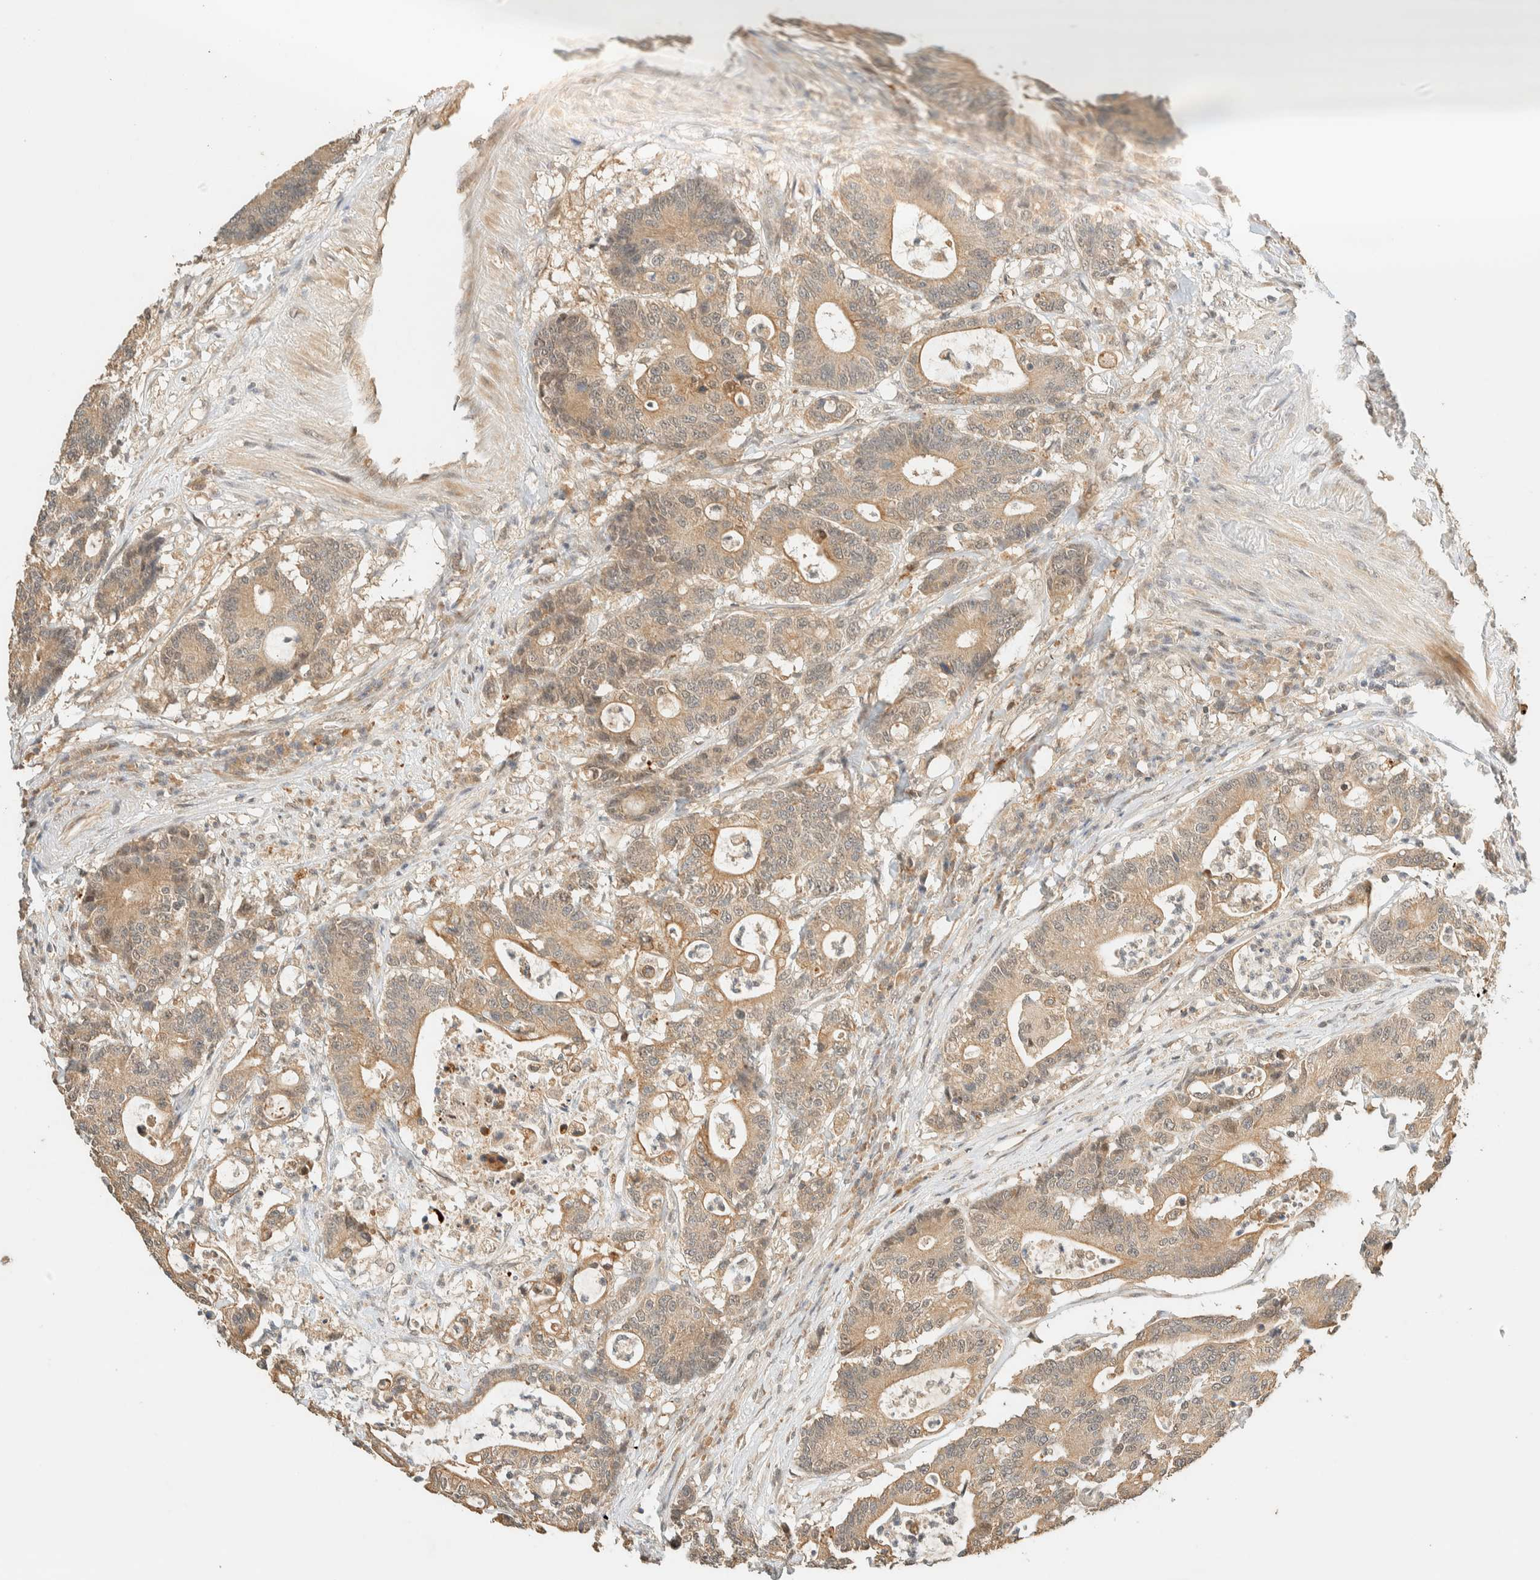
{"staining": {"intensity": "weak", "quantity": ">75%", "location": "cytoplasmic/membranous"}, "tissue": "colorectal cancer", "cell_type": "Tumor cells", "image_type": "cancer", "snomed": [{"axis": "morphology", "description": "Adenocarcinoma, NOS"}, {"axis": "topography", "description": "Colon"}], "caption": "The histopathology image demonstrates staining of colorectal cancer (adenocarcinoma), revealing weak cytoplasmic/membranous protein staining (brown color) within tumor cells. (DAB IHC with brightfield microscopy, high magnification).", "gene": "ZBTB34", "patient": {"sex": "female", "age": 84}}